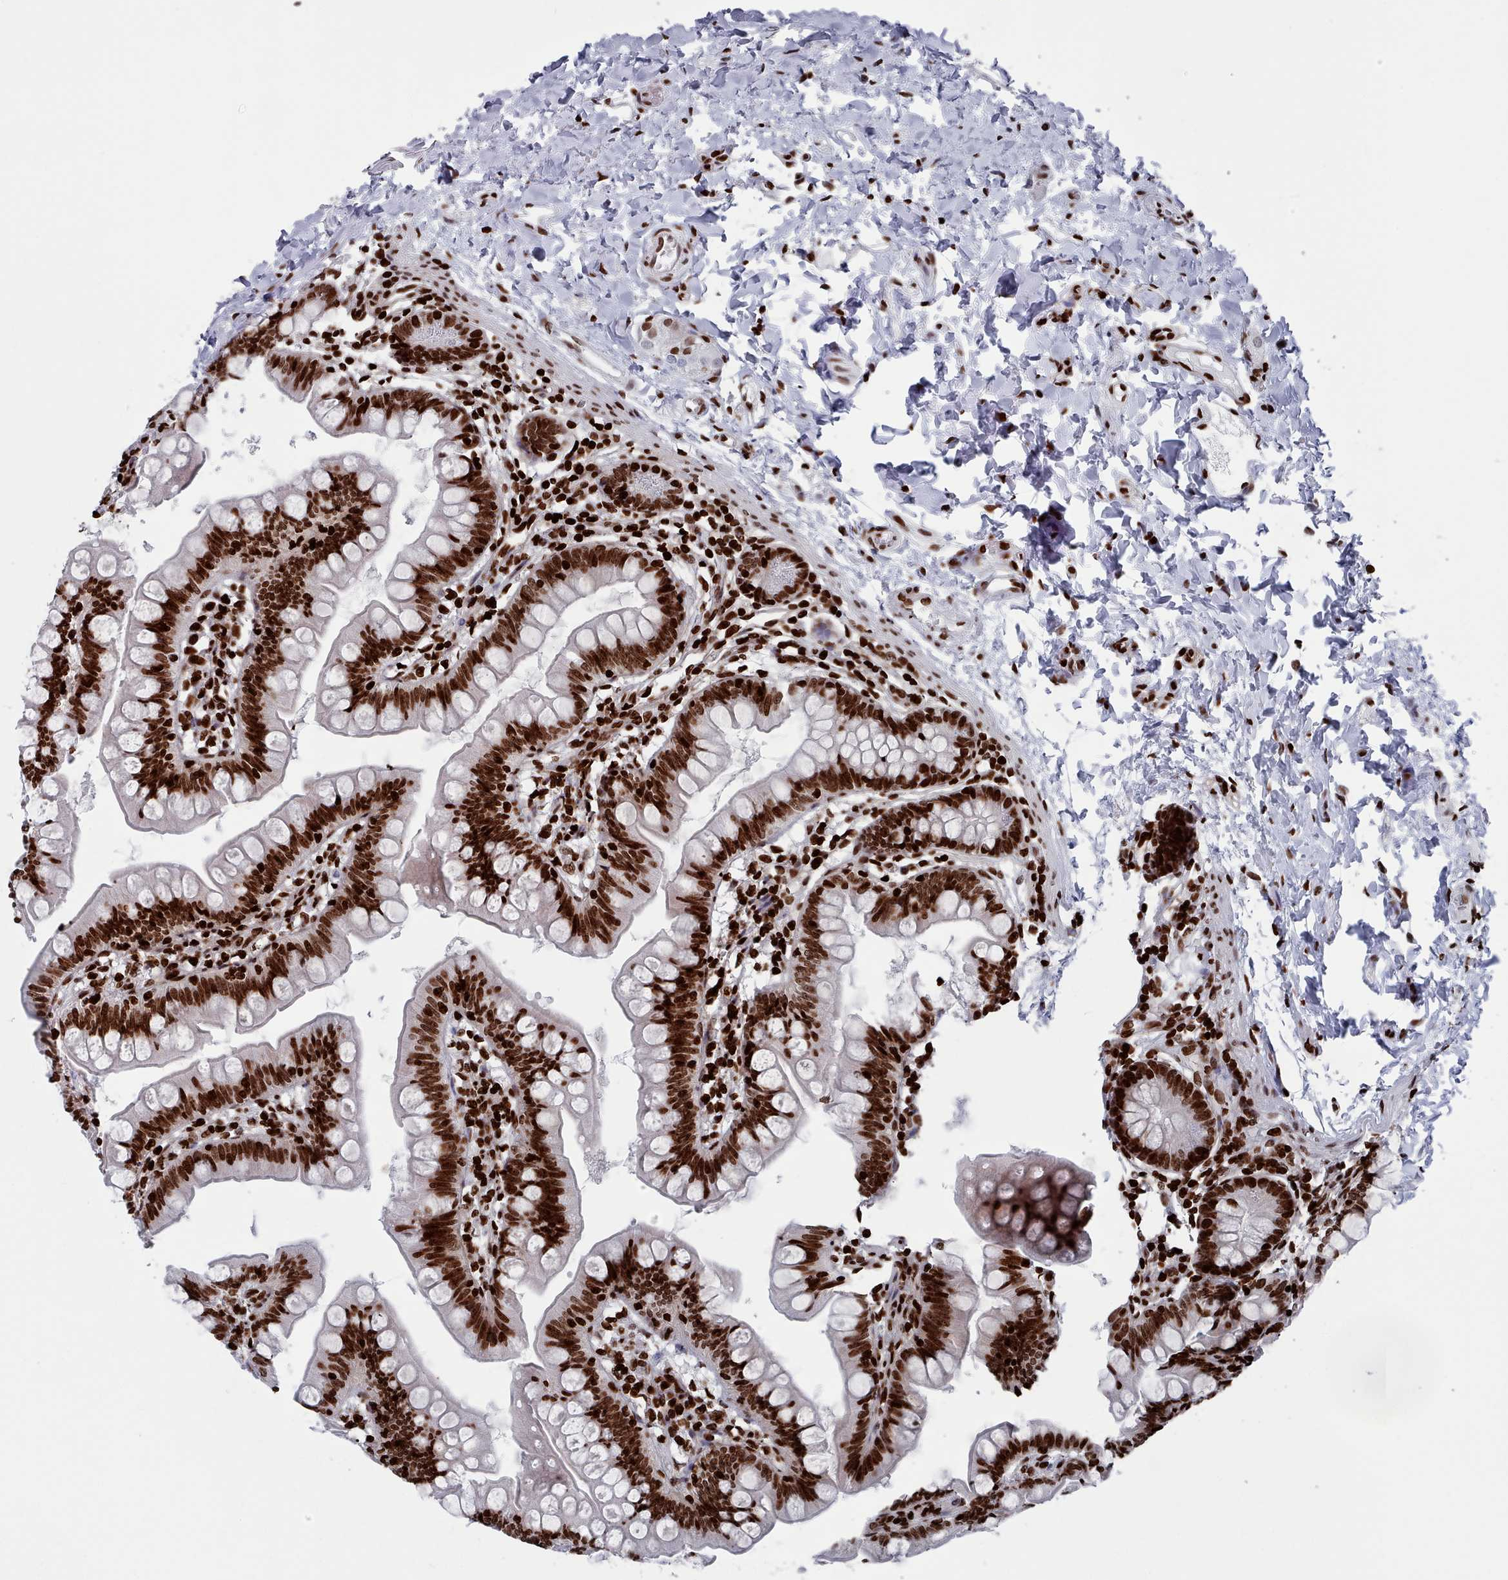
{"staining": {"intensity": "strong", "quantity": ">75%", "location": "nuclear"}, "tissue": "small intestine", "cell_type": "Glandular cells", "image_type": "normal", "snomed": [{"axis": "morphology", "description": "Normal tissue, NOS"}, {"axis": "topography", "description": "Small intestine"}], "caption": "A photomicrograph of human small intestine stained for a protein shows strong nuclear brown staining in glandular cells.", "gene": "PCDHB11", "patient": {"sex": "male", "age": 7}}